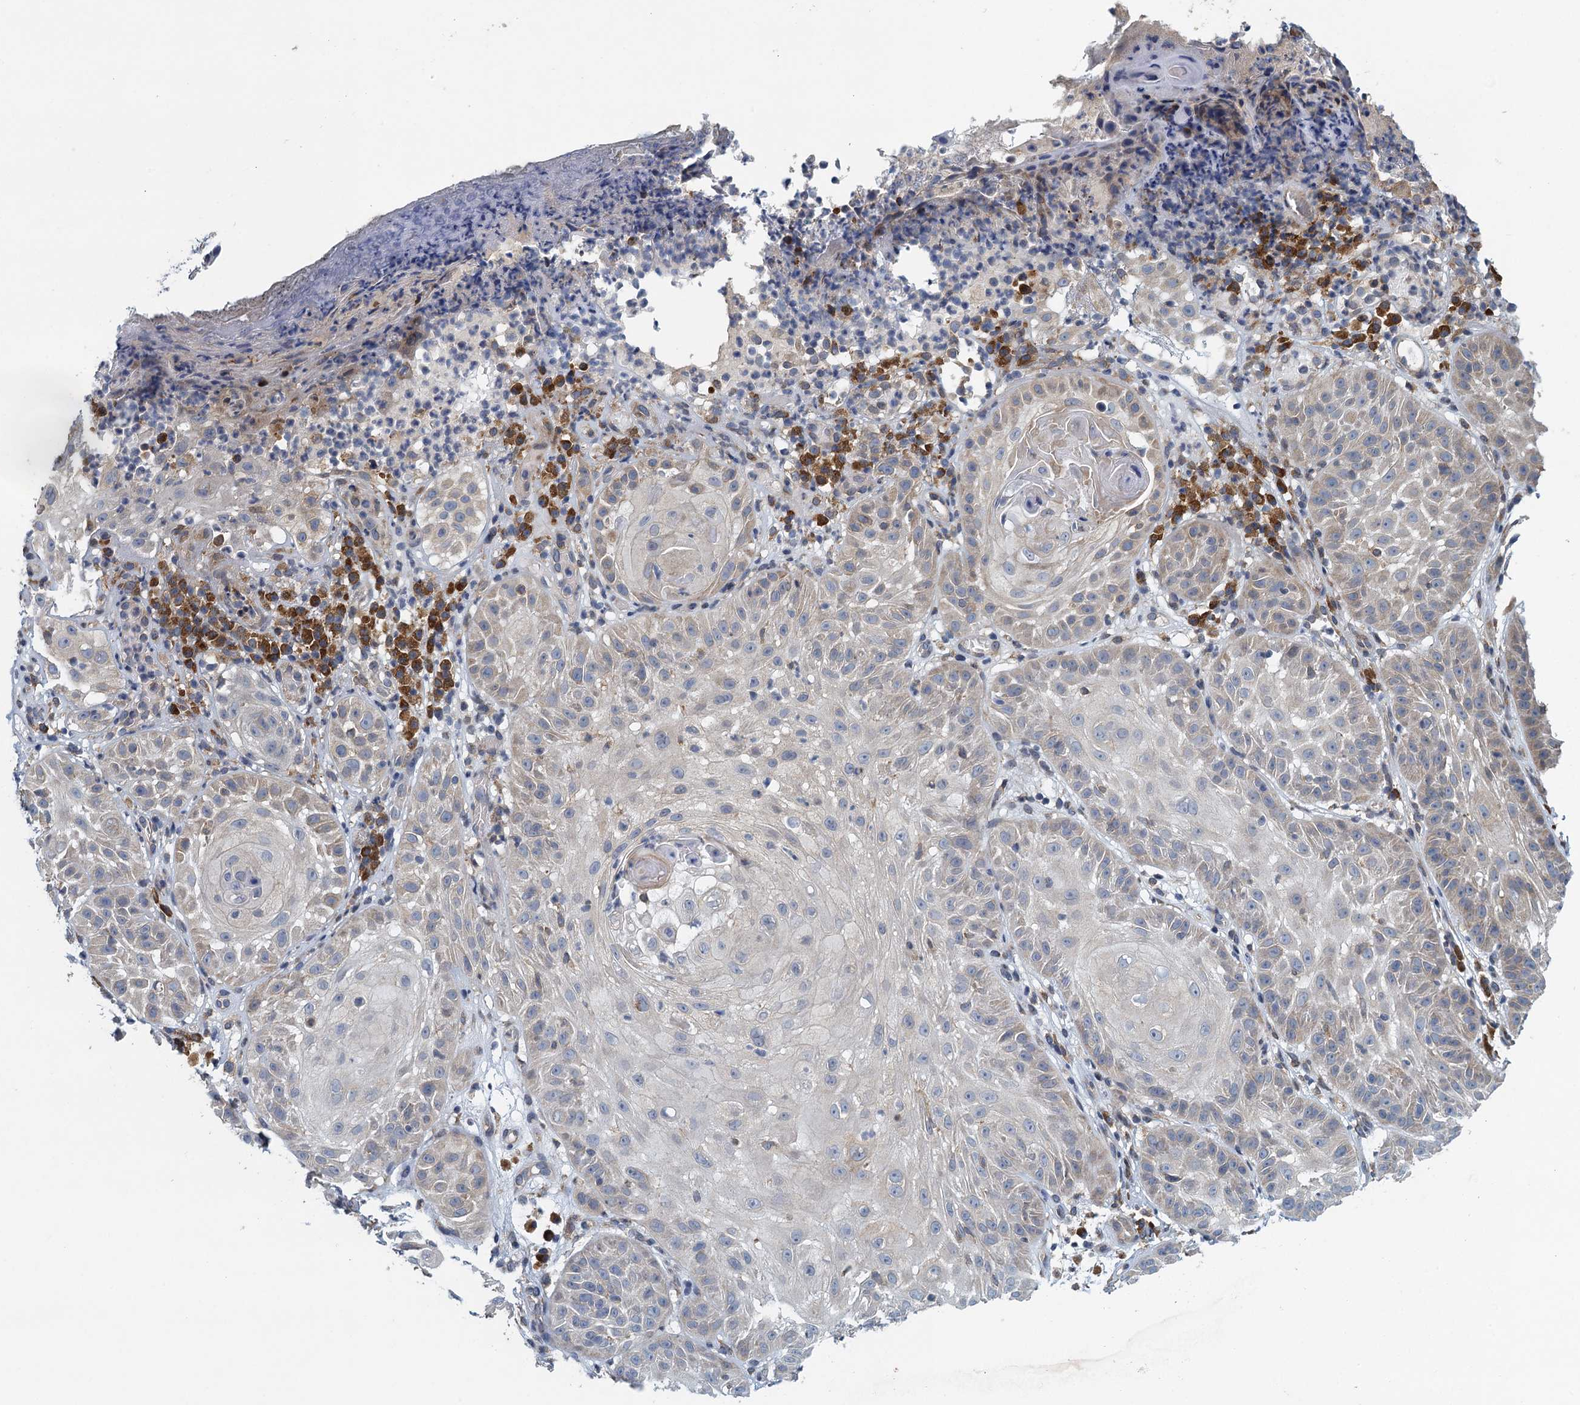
{"staining": {"intensity": "negative", "quantity": "none", "location": "none"}, "tissue": "skin cancer", "cell_type": "Tumor cells", "image_type": "cancer", "snomed": [{"axis": "morphology", "description": "Normal tissue, NOS"}, {"axis": "morphology", "description": "Basal cell carcinoma"}, {"axis": "topography", "description": "Skin"}], "caption": "Immunohistochemistry of skin cancer shows no expression in tumor cells.", "gene": "ALG2", "patient": {"sex": "male", "age": 93}}